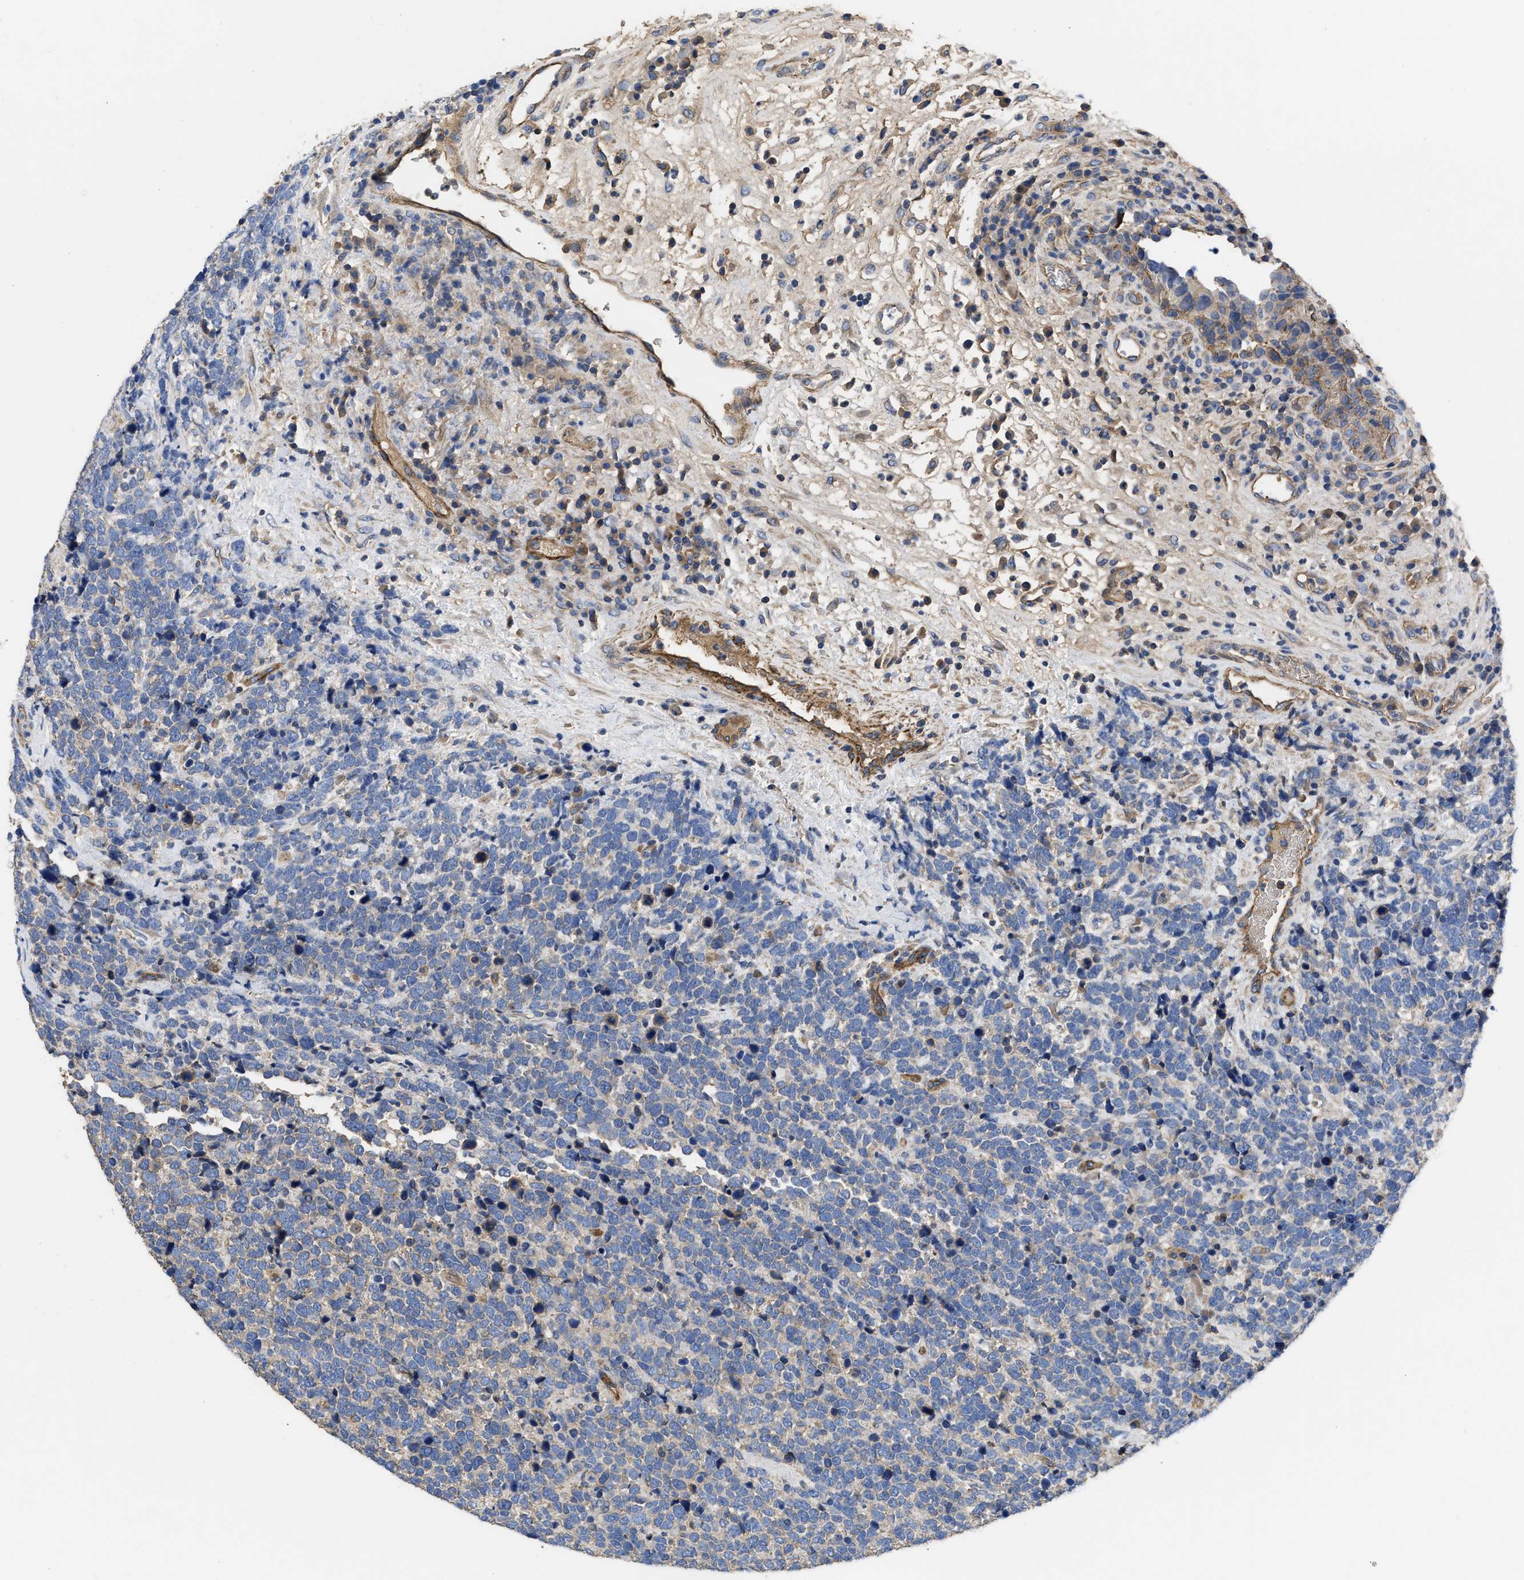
{"staining": {"intensity": "negative", "quantity": "none", "location": "none"}, "tissue": "urothelial cancer", "cell_type": "Tumor cells", "image_type": "cancer", "snomed": [{"axis": "morphology", "description": "Urothelial carcinoma, High grade"}, {"axis": "topography", "description": "Urinary bladder"}], "caption": "Immunohistochemical staining of urothelial cancer shows no significant positivity in tumor cells.", "gene": "USP4", "patient": {"sex": "female", "age": 82}}